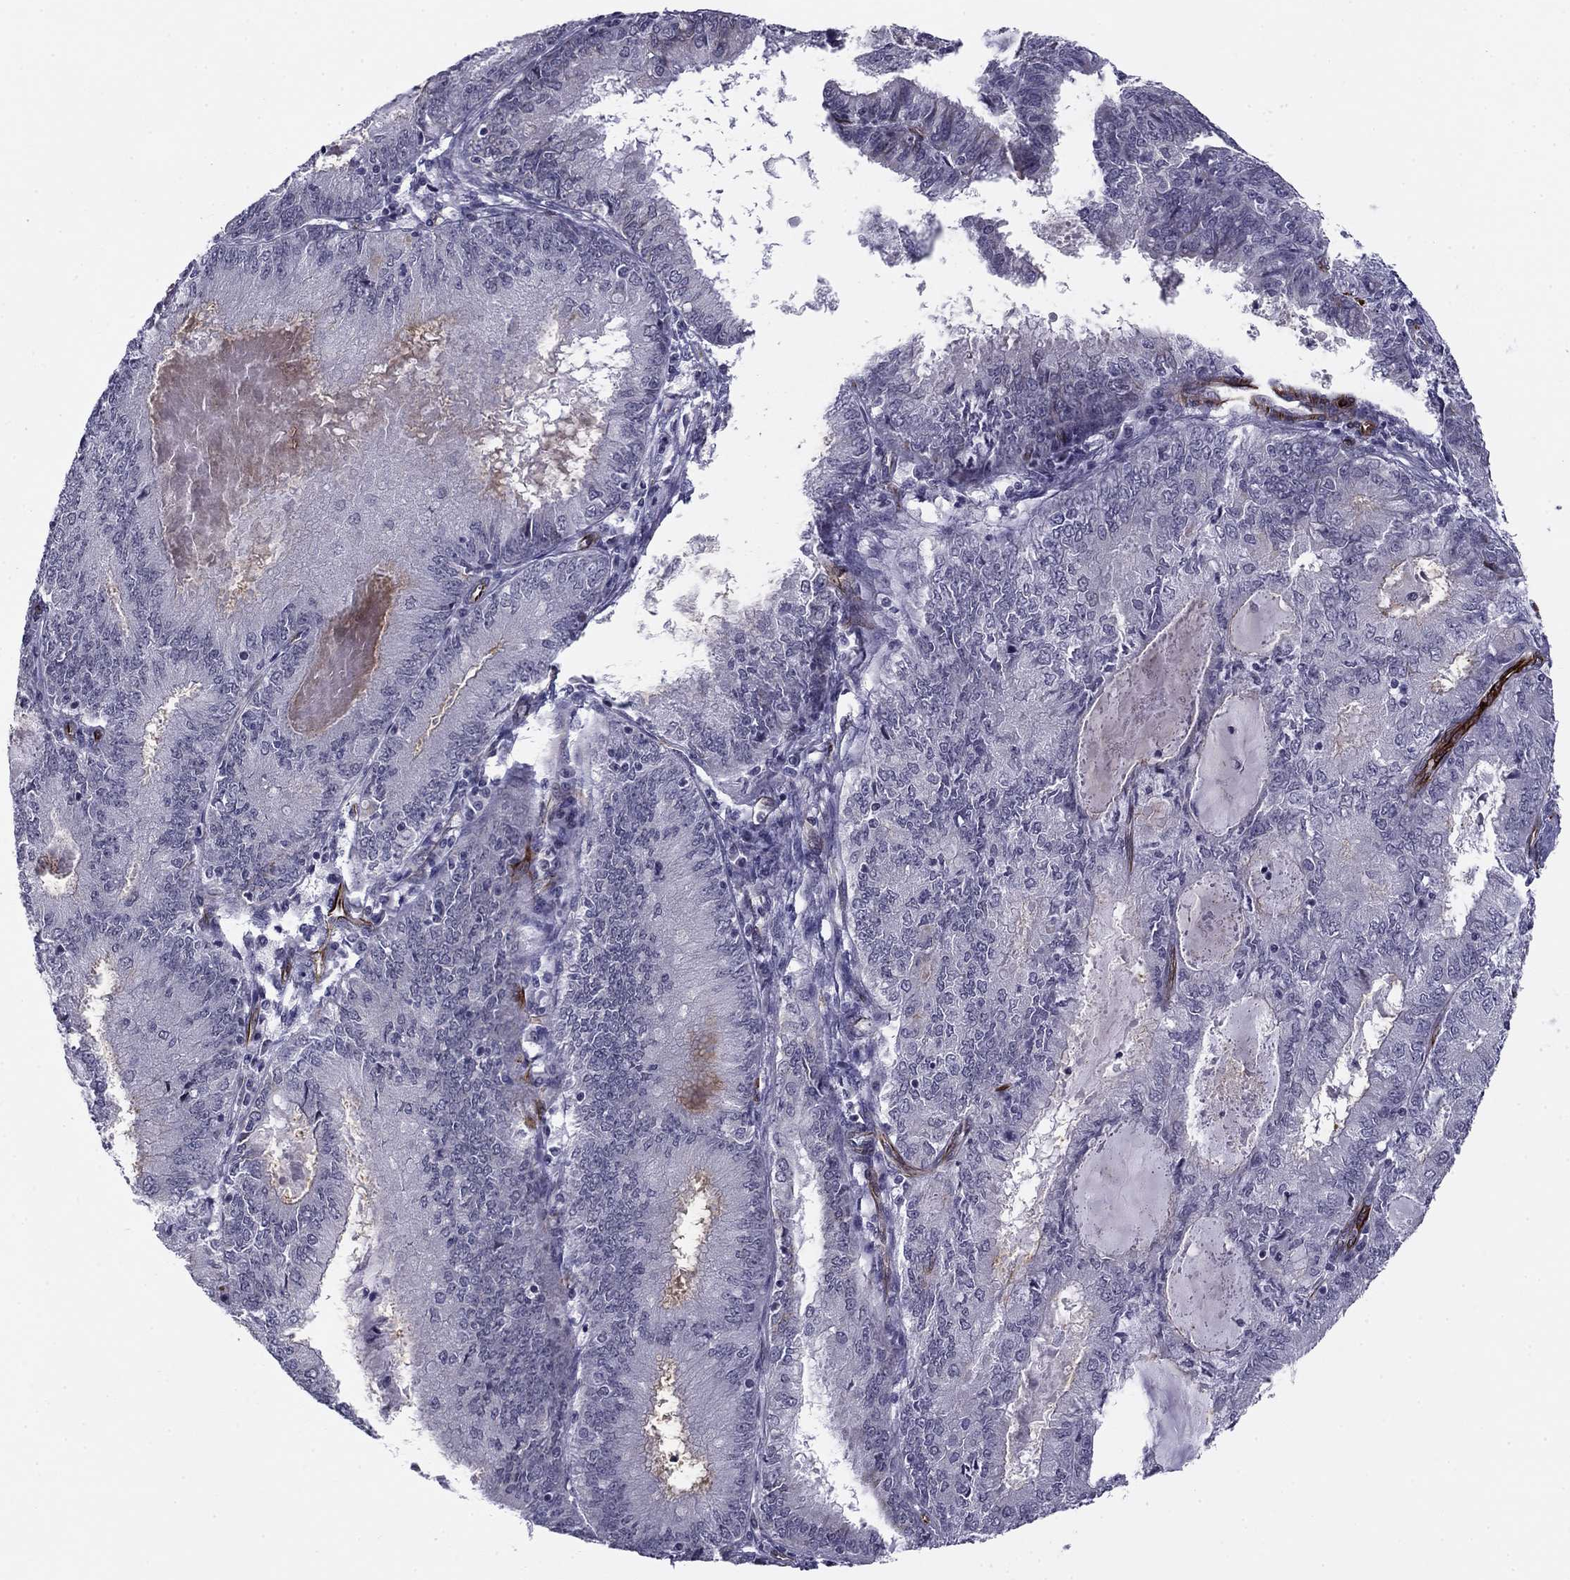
{"staining": {"intensity": "negative", "quantity": "none", "location": "none"}, "tissue": "endometrial cancer", "cell_type": "Tumor cells", "image_type": "cancer", "snomed": [{"axis": "morphology", "description": "Adenocarcinoma, NOS"}, {"axis": "topography", "description": "Endometrium"}], "caption": "Immunohistochemistry micrograph of neoplastic tissue: human endometrial cancer (adenocarcinoma) stained with DAB (3,3'-diaminobenzidine) exhibits no significant protein expression in tumor cells.", "gene": "ANKS4B", "patient": {"sex": "female", "age": 57}}